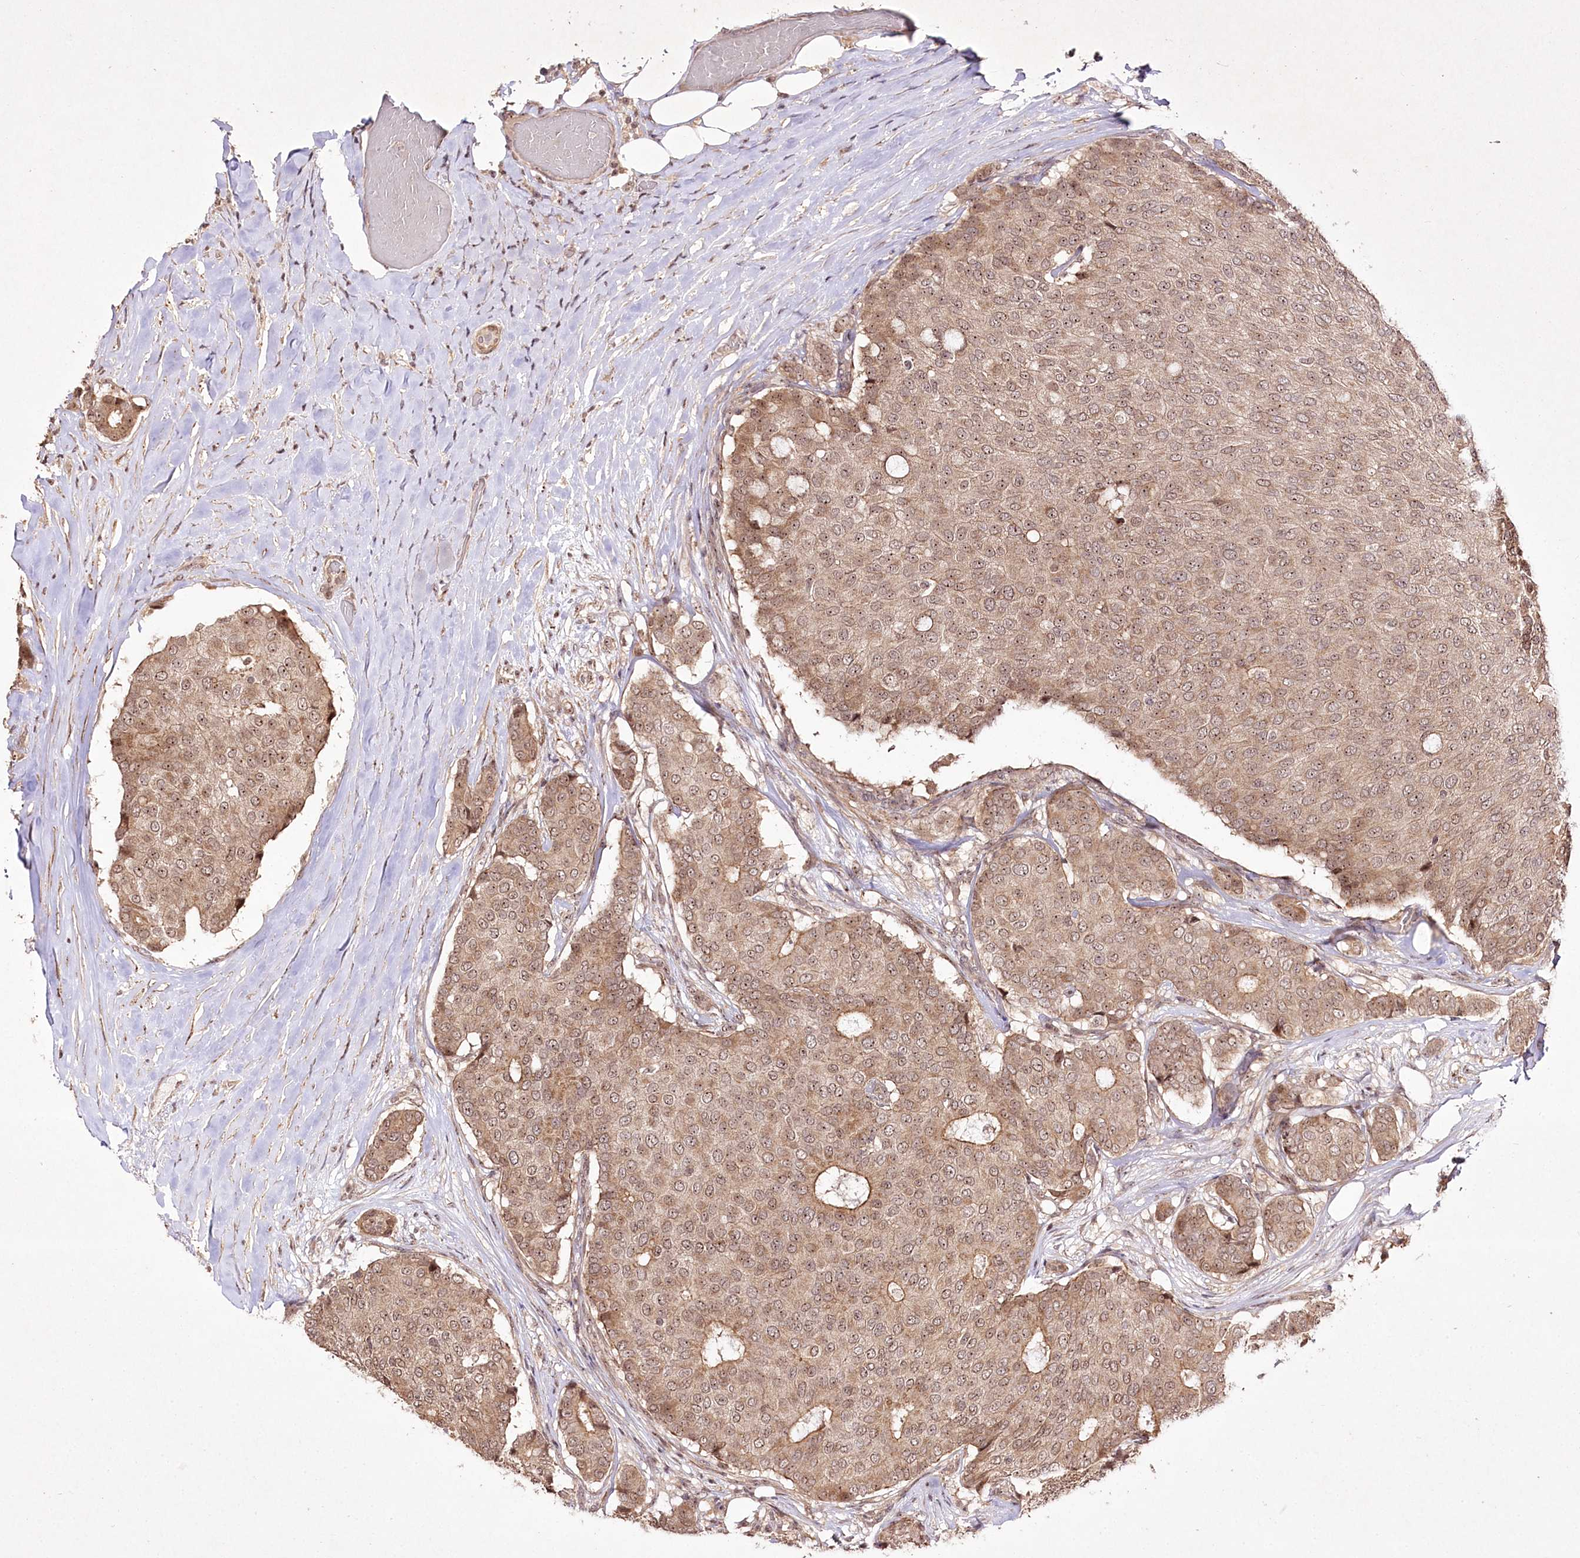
{"staining": {"intensity": "weak", "quantity": ">75%", "location": "cytoplasmic/membranous,nuclear"}, "tissue": "breast cancer", "cell_type": "Tumor cells", "image_type": "cancer", "snomed": [{"axis": "morphology", "description": "Duct carcinoma"}, {"axis": "topography", "description": "Breast"}], "caption": "Protein staining by immunohistochemistry (IHC) displays weak cytoplasmic/membranous and nuclear expression in approximately >75% of tumor cells in breast cancer. Nuclei are stained in blue.", "gene": "CCDC59", "patient": {"sex": "female", "age": 75}}